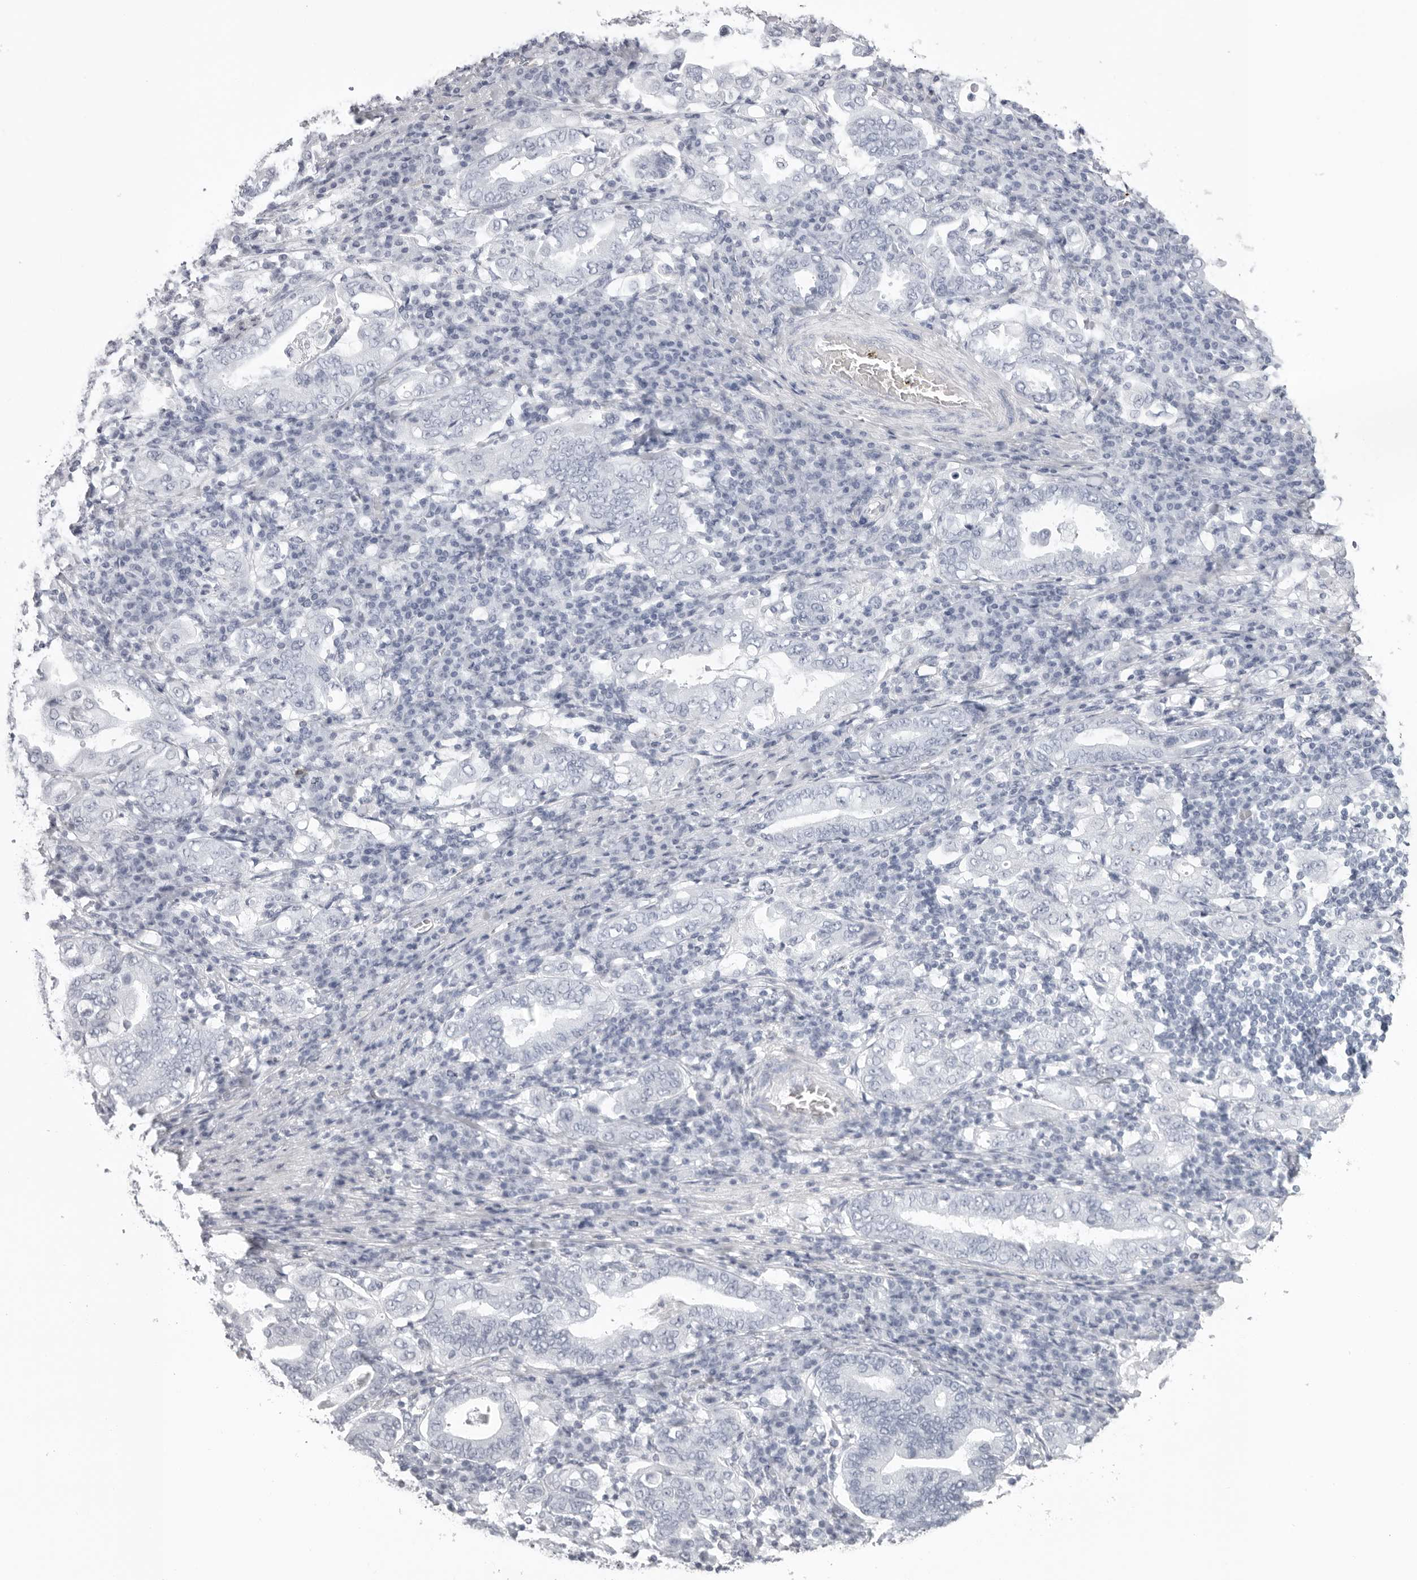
{"staining": {"intensity": "negative", "quantity": "none", "location": "none"}, "tissue": "stomach cancer", "cell_type": "Tumor cells", "image_type": "cancer", "snomed": [{"axis": "morphology", "description": "Normal tissue, NOS"}, {"axis": "morphology", "description": "Adenocarcinoma, NOS"}, {"axis": "topography", "description": "Esophagus"}, {"axis": "topography", "description": "Stomach, upper"}, {"axis": "topography", "description": "Peripheral nerve tissue"}], "caption": "High power microscopy histopathology image of an immunohistochemistry (IHC) image of stomach cancer (adenocarcinoma), revealing no significant positivity in tumor cells. Brightfield microscopy of immunohistochemistry (IHC) stained with DAB (3,3'-diaminobenzidine) (brown) and hematoxylin (blue), captured at high magnification.", "gene": "KLK9", "patient": {"sex": "male", "age": 62}}